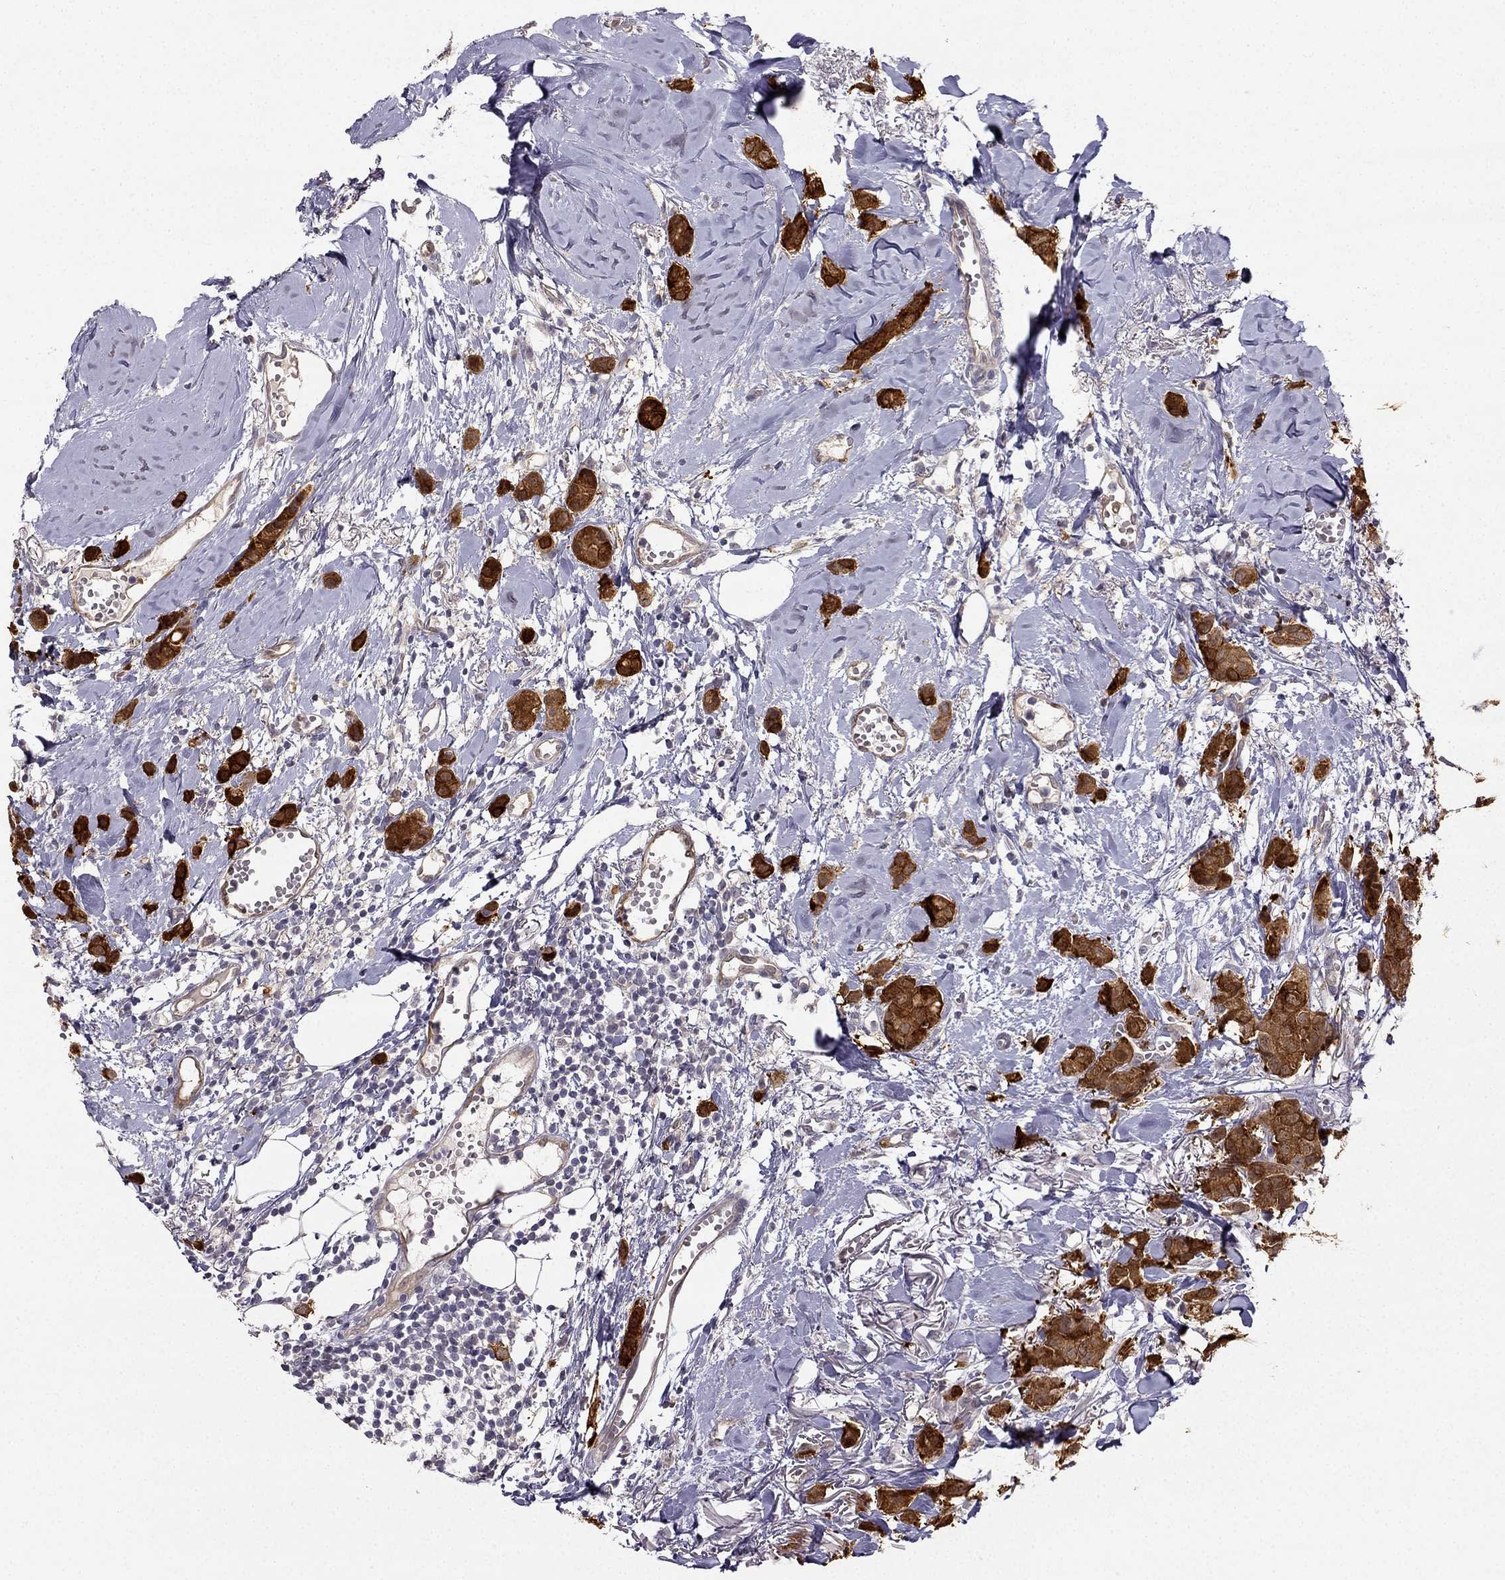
{"staining": {"intensity": "strong", "quantity": "25%-75%", "location": "cytoplasmic/membranous,nuclear"}, "tissue": "breast cancer", "cell_type": "Tumor cells", "image_type": "cancer", "snomed": [{"axis": "morphology", "description": "Duct carcinoma"}, {"axis": "topography", "description": "Breast"}], "caption": "Breast invasive ductal carcinoma stained with immunohistochemistry (IHC) shows strong cytoplasmic/membranous and nuclear expression in approximately 25%-75% of tumor cells.", "gene": "NQO1", "patient": {"sex": "female", "age": 85}}